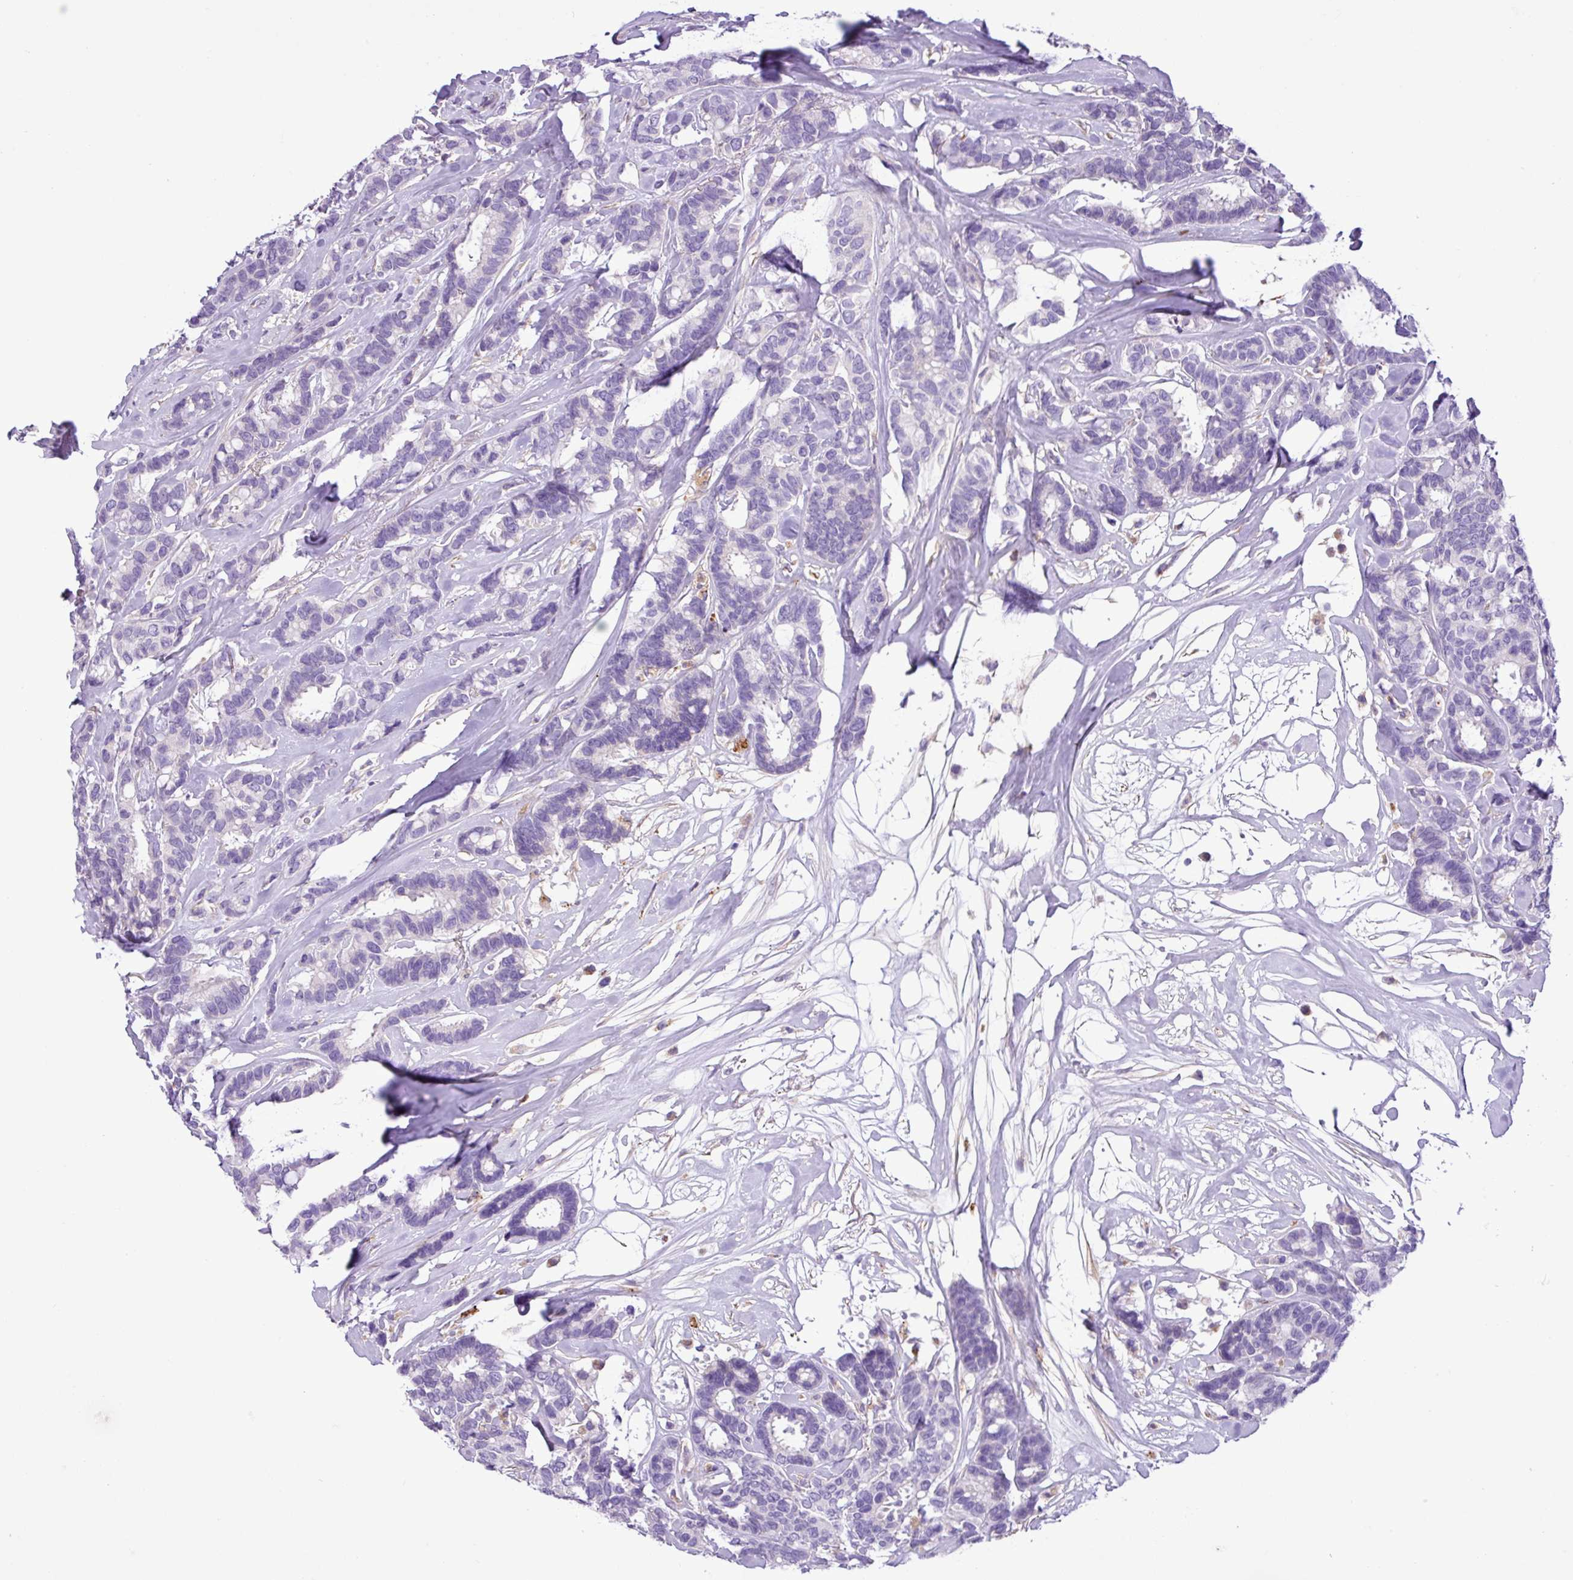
{"staining": {"intensity": "negative", "quantity": "none", "location": "none"}, "tissue": "breast cancer", "cell_type": "Tumor cells", "image_type": "cancer", "snomed": [{"axis": "morphology", "description": "Duct carcinoma"}, {"axis": "topography", "description": "Breast"}], "caption": "Immunohistochemistry of infiltrating ductal carcinoma (breast) displays no positivity in tumor cells.", "gene": "C11orf91", "patient": {"sex": "female", "age": 87}}